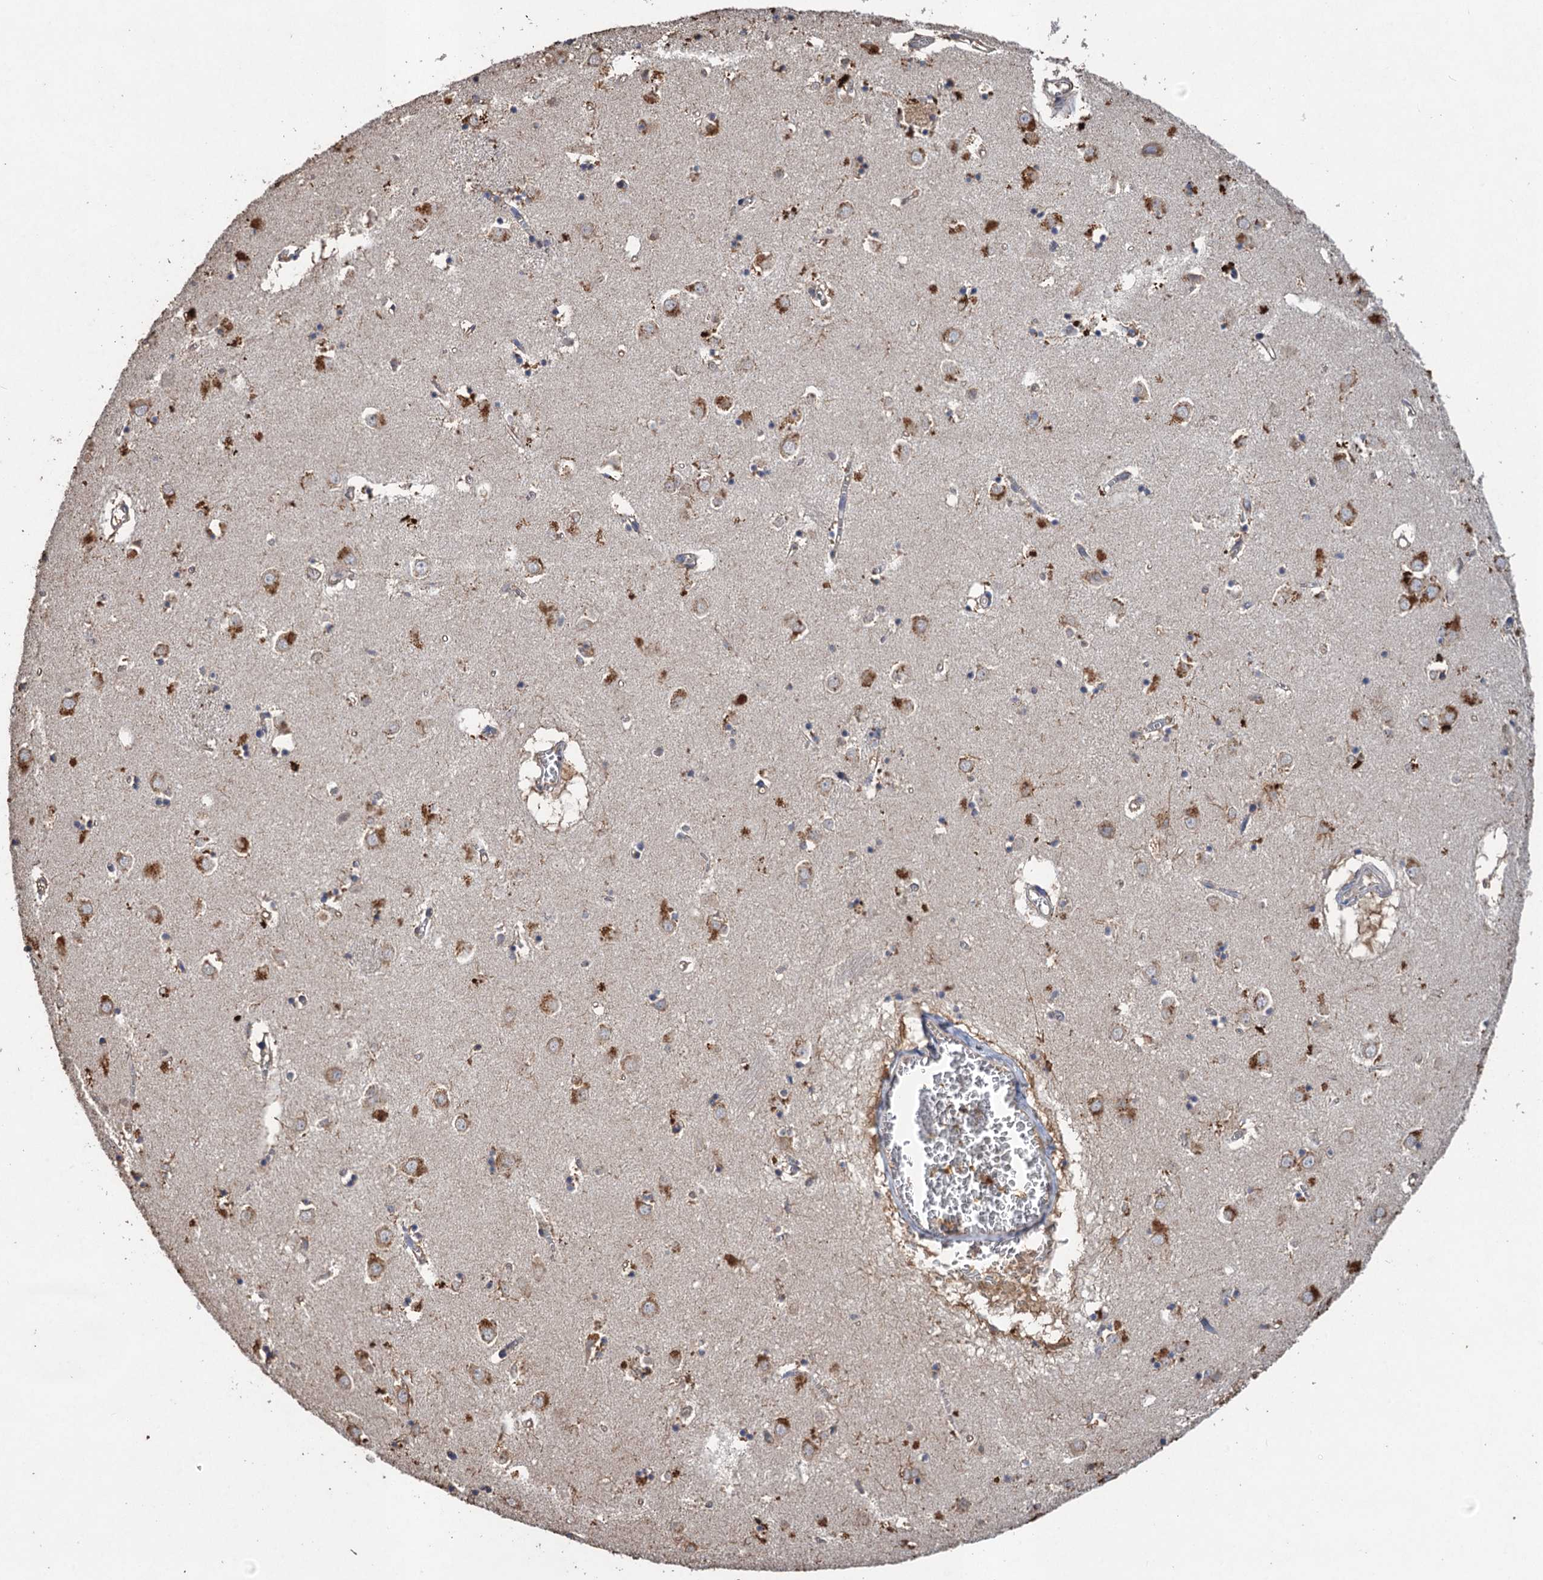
{"staining": {"intensity": "moderate", "quantity": "<25%", "location": "cytoplasmic/membranous"}, "tissue": "caudate", "cell_type": "Glial cells", "image_type": "normal", "snomed": [{"axis": "morphology", "description": "Normal tissue, NOS"}, {"axis": "topography", "description": "Lateral ventricle wall"}], "caption": "About <25% of glial cells in normal human caudate reveal moderate cytoplasmic/membranous protein positivity as visualized by brown immunohistochemical staining.", "gene": "SCUBE3", "patient": {"sex": "male", "age": 70}}